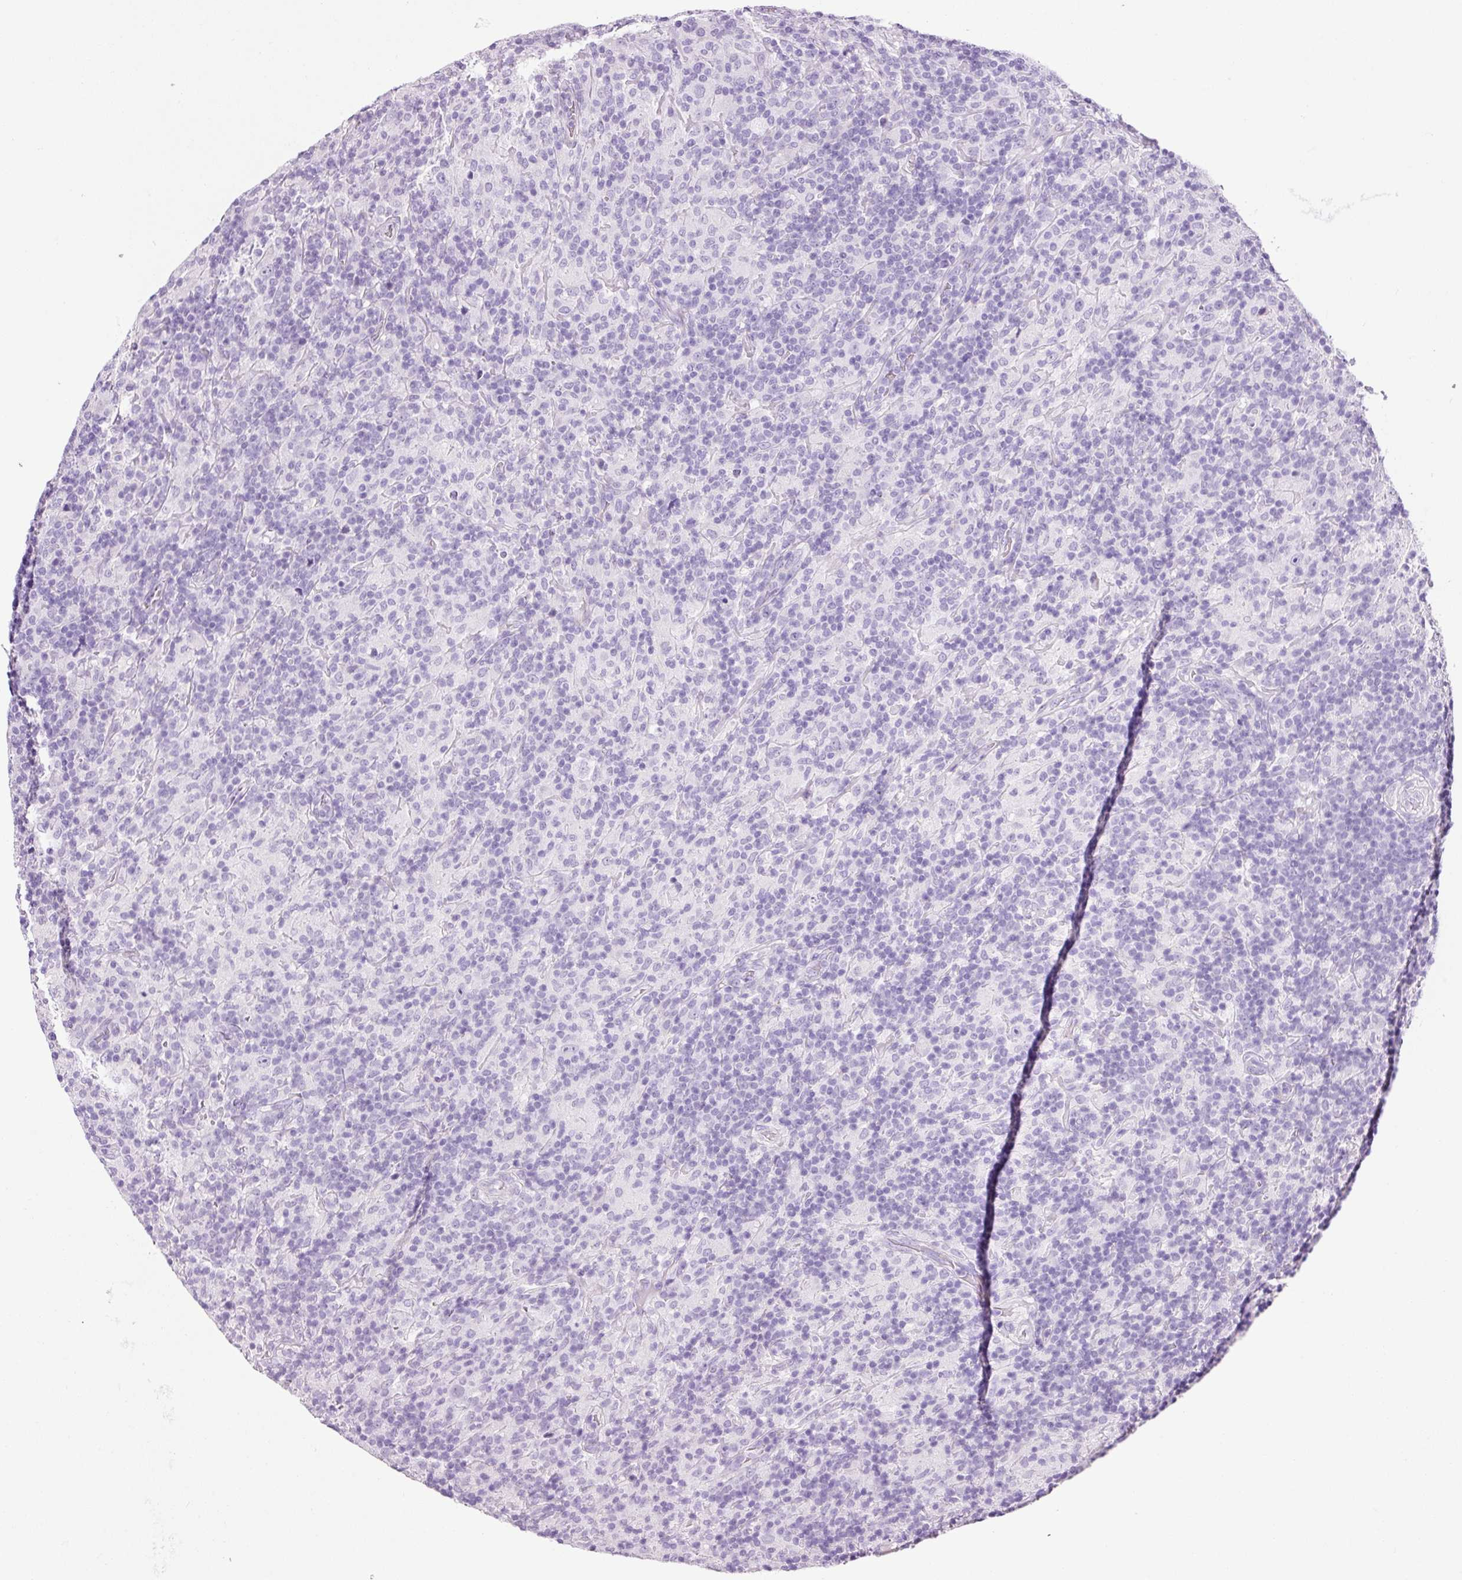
{"staining": {"intensity": "negative", "quantity": "none", "location": "none"}, "tissue": "lymphoma", "cell_type": "Tumor cells", "image_type": "cancer", "snomed": [{"axis": "morphology", "description": "Hodgkin's disease, NOS"}, {"axis": "topography", "description": "Lymph node"}], "caption": "DAB immunohistochemical staining of Hodgkin's disease displays no significant staining in tumor cells.", "gene": "ADSS1", "patient": {"sex": "male", "age": 70}}